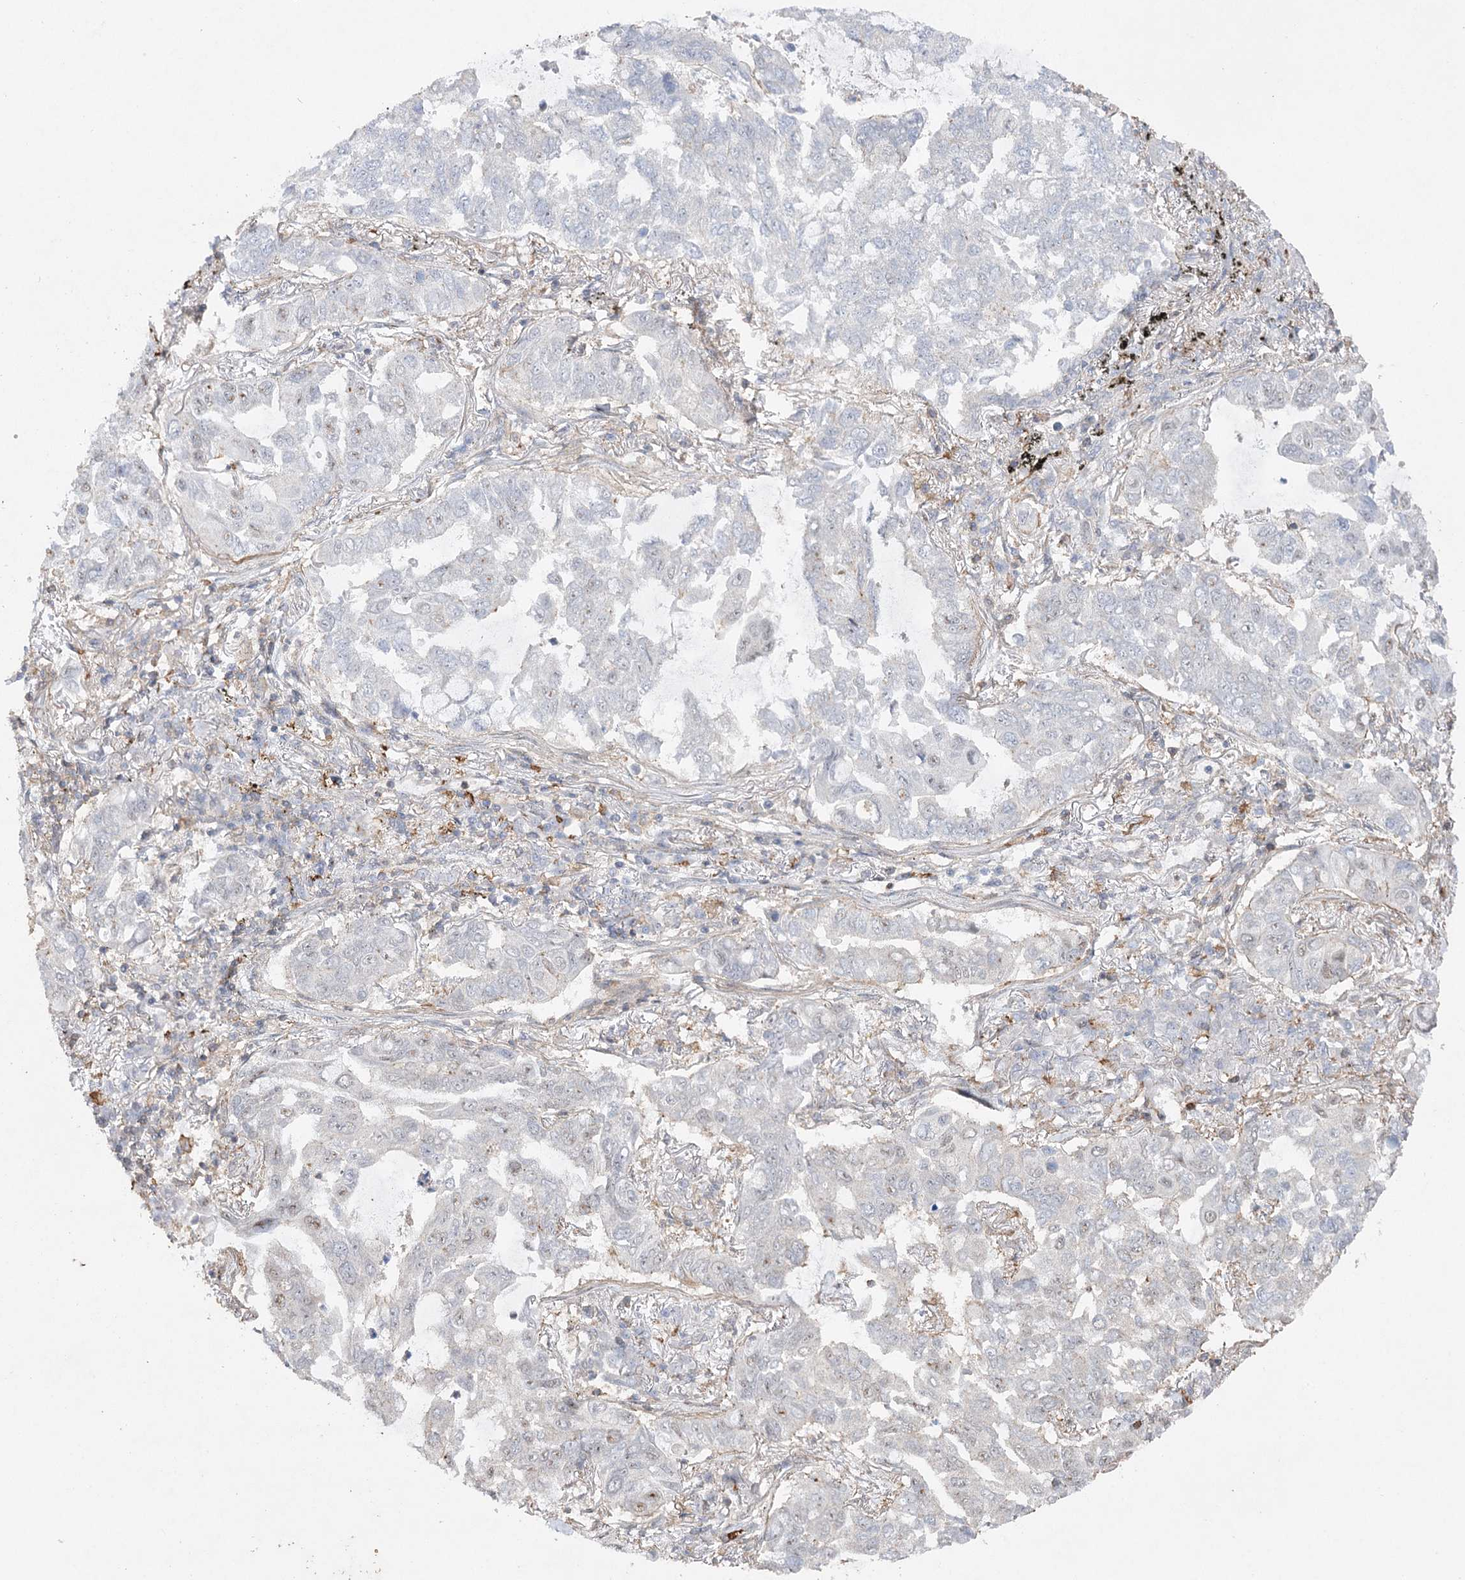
{"staining": {"intensity": "negative", "quantity": "none", "location": "none"}, "tissue": "lung cancer", "cell_type": "Tumor cells", "image_type": "cancer", "snomed": [{"axis": "morphology", "description": "Adenocarcinoma, NOS"}, {"axis": "topography", "description": "Lung"}], "caption": "The immunohistochemistry (IHC) photomicrograph has no significant positivity in tumor cells of lung adenocarcinoma tissue. (DAB (3,3'-diaminobenzidine) immunohistochemistry with hematoxylin counter stain).", "gene": "OBSL1", "patient": {"sex": "male", "age": 64}}